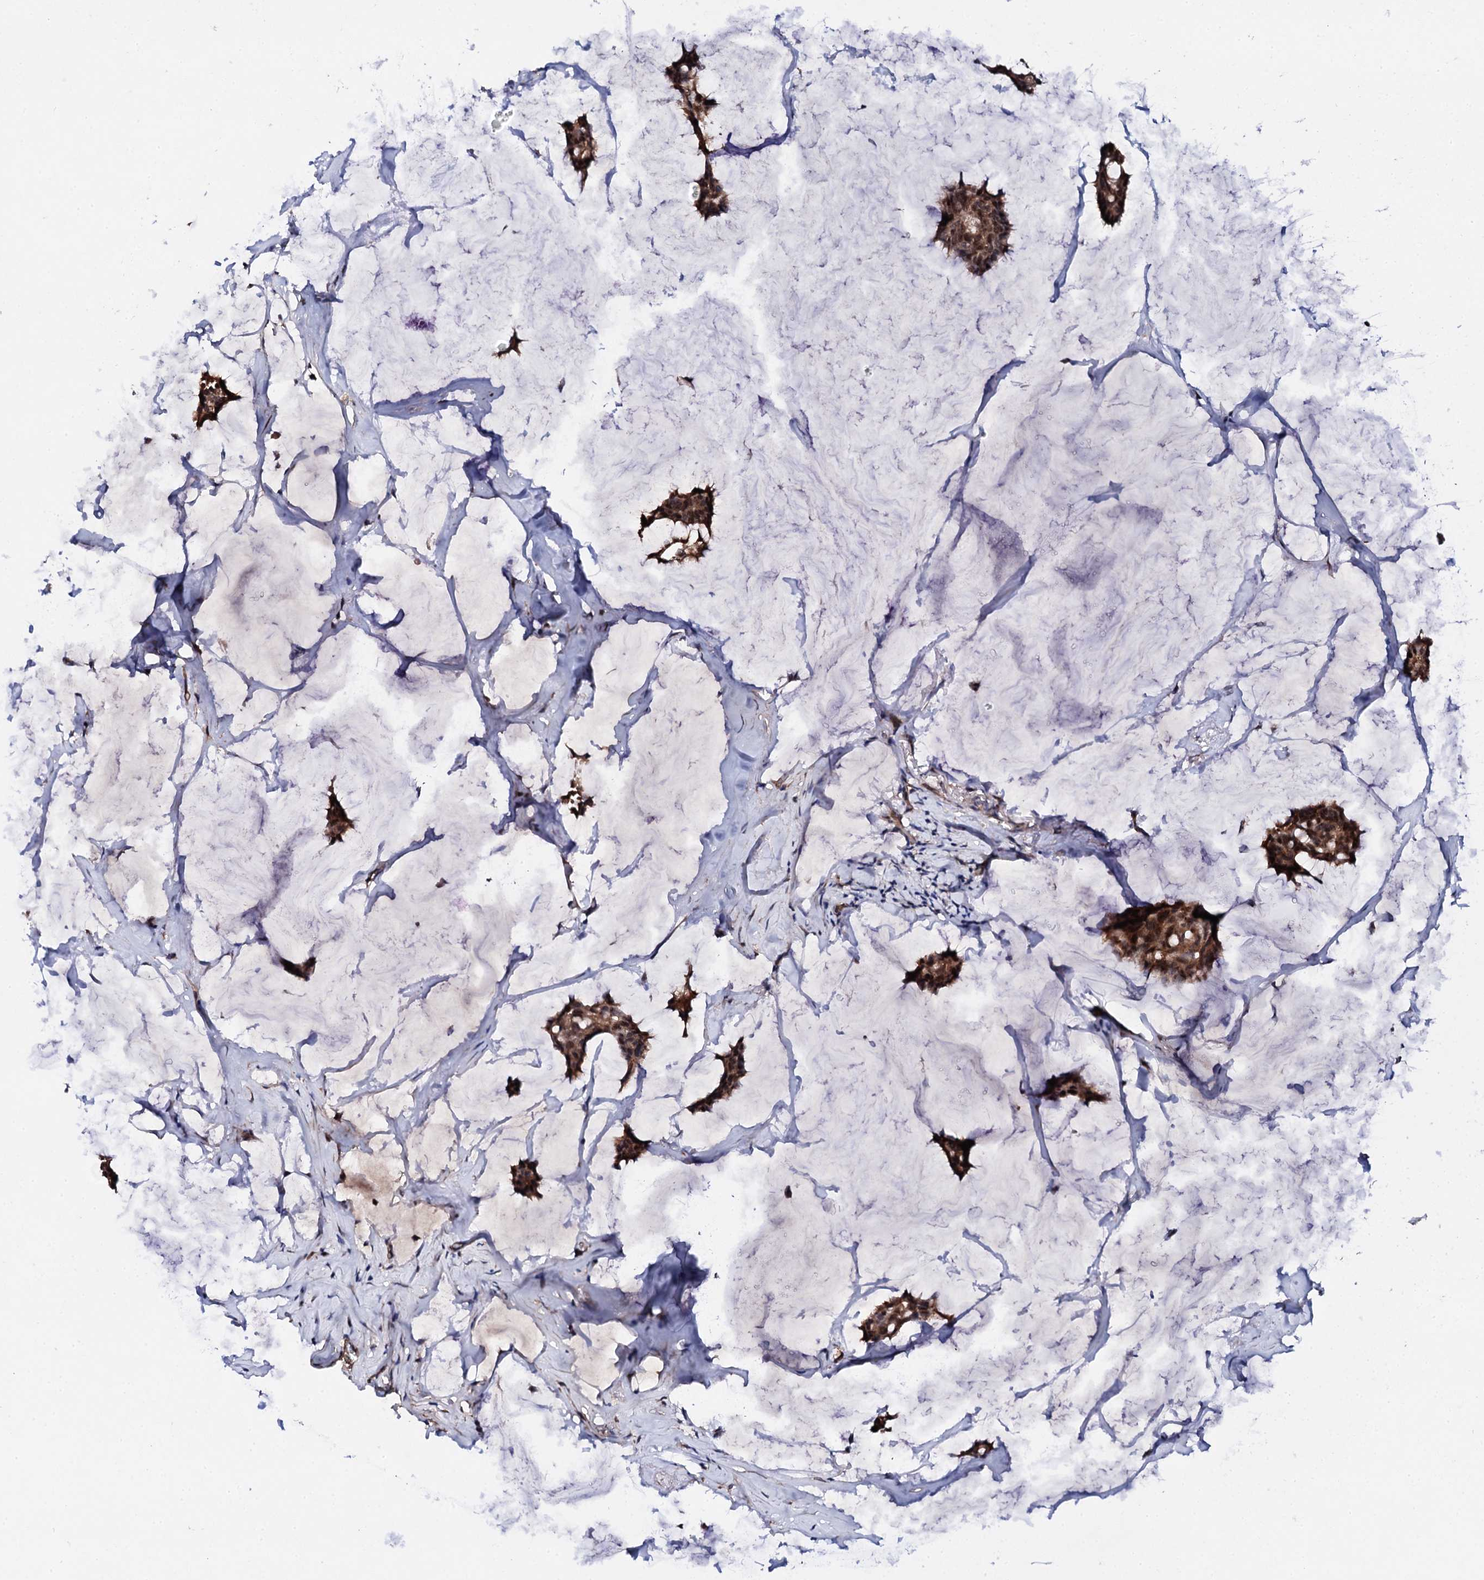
{"staining": {"intensity": "strong", "quantity": ">75%", "location": "cytoplasmic/membranous"}, "tissue": "breast cancer", "cell_type": "Tumor cells", "image_type": "cancer", "snomed": [{"axis": "morphology", "description": "Duct carcinoma"}, {"axis": "topography", "description": "Breast"}], "caption": "Tumor cells exhibit strong cytoplasmic/membranous staining in about >75% of cells in breast cancer.", "gene": "IP6K1", "patient": {"sex": "female", "age": 93}}